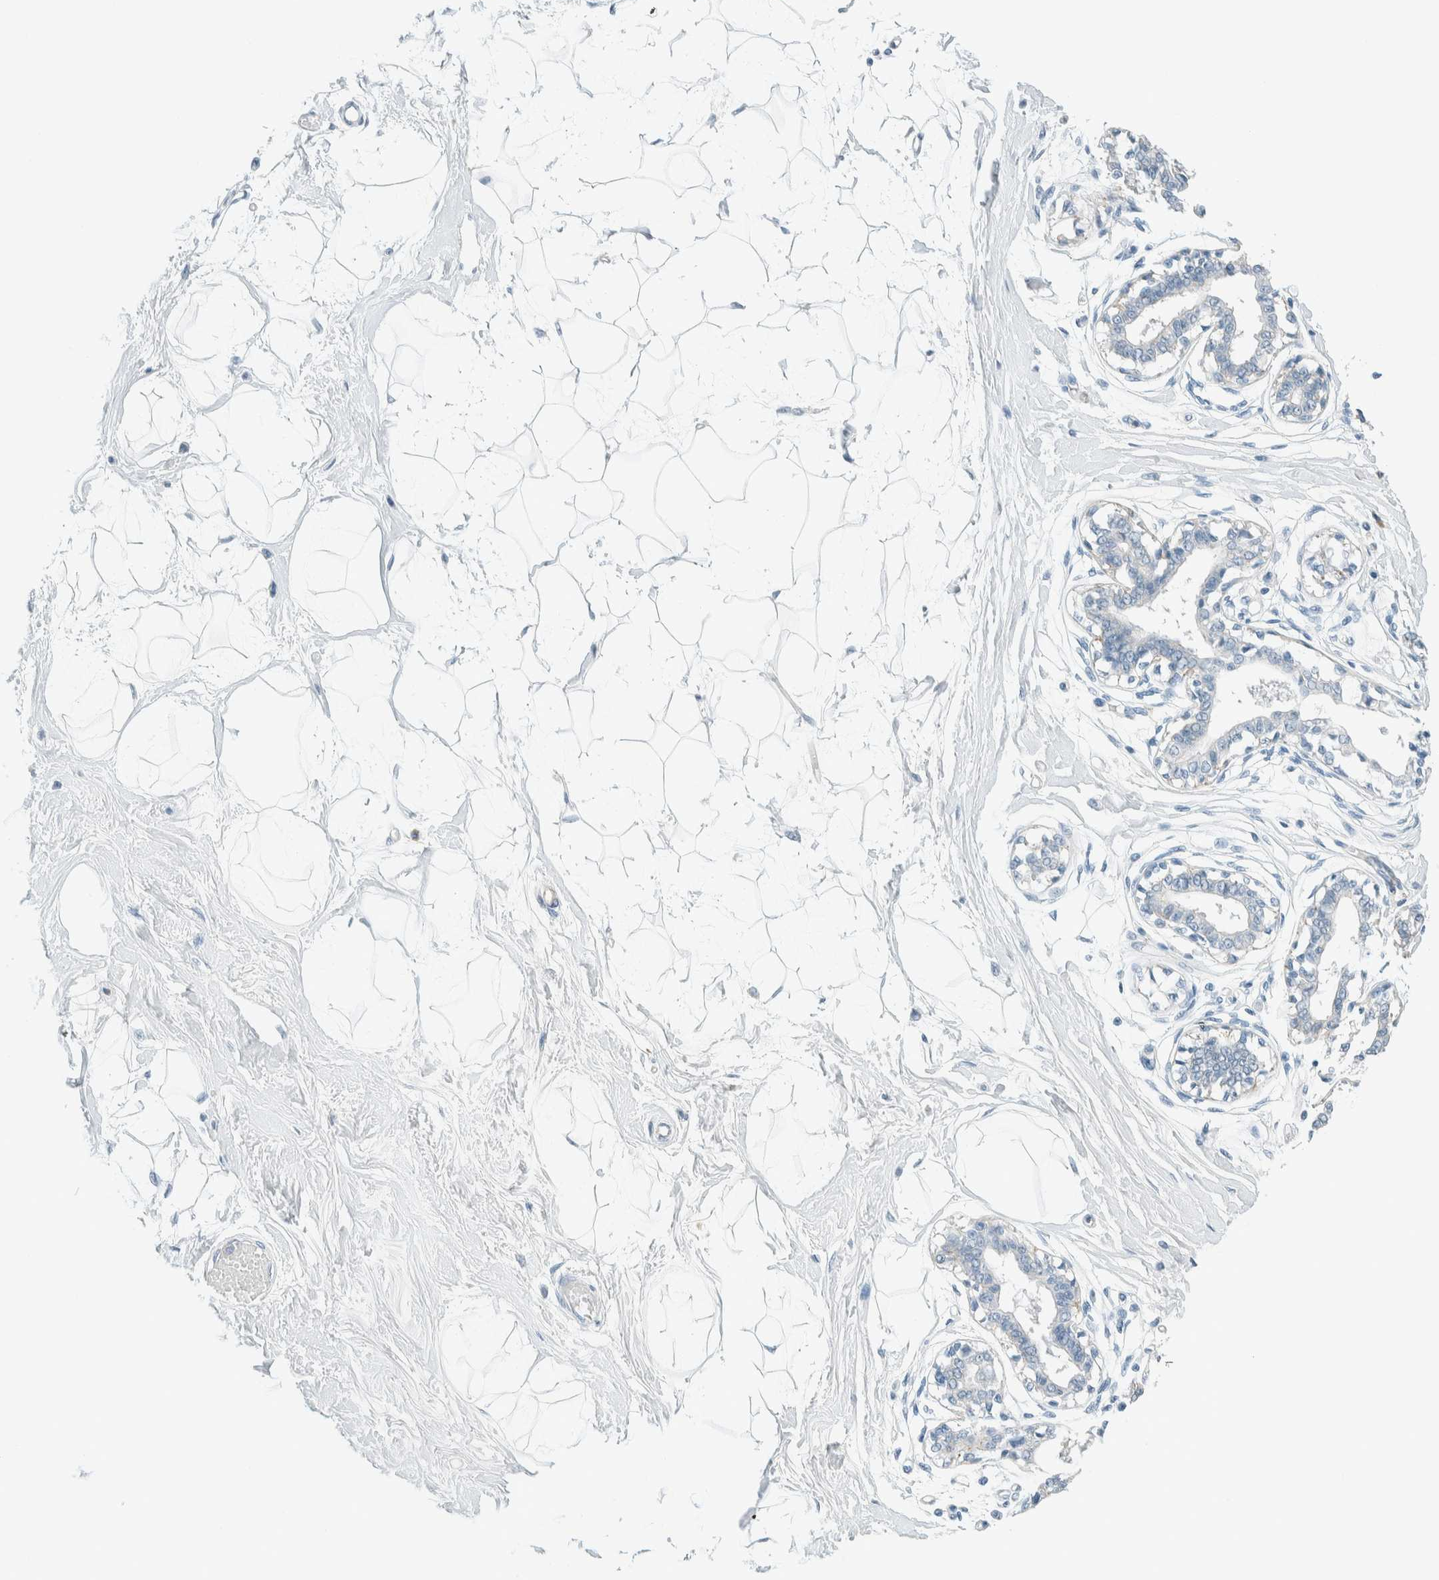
{"staining": {"intensity": "negative", "quantity": "none", "location": "none"}, "tissue": "breast", "cell_type": "Adipocytes", "image_type": "normal", "snomed": [{"axis": "morphology", "description": "Normal tissue, NOS"}, {"axis": "topography", "description": "Breast"}], "caption": "The photomicrograph reveals no staining of adipocytes in normal breast.", "gene": "SLFN12", "patient": {"sex": "female", "age": 45}}